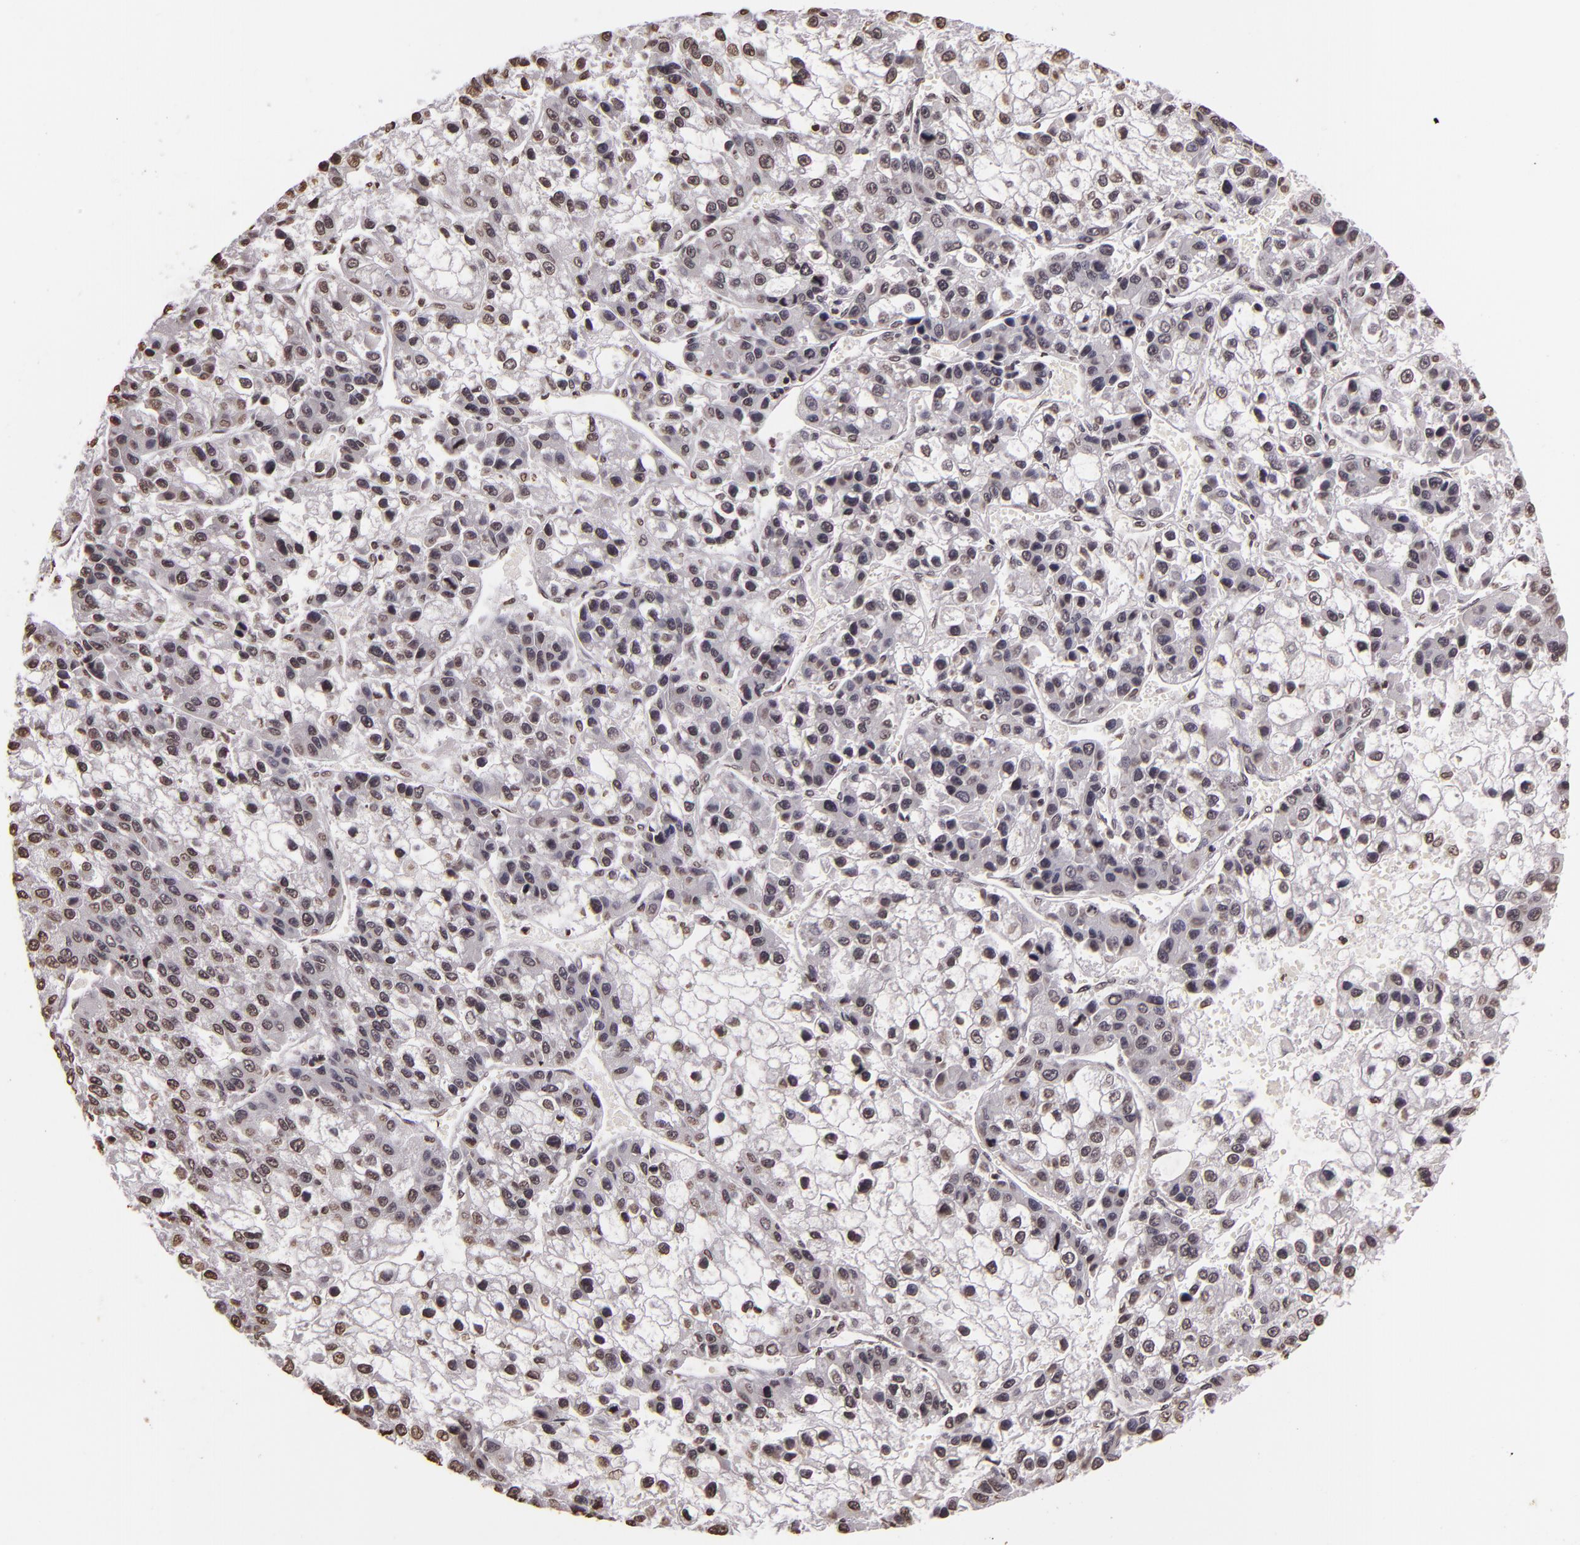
{"staining": {"intensity": "negative", "quantity": "none", "location": "none"}, "tissue": "liver cancer", "cell_type": "Tumor cells", "image_type": "cancer", "snomed": [{"axis": "morphology", "description": "Carcinoma, Hepatocellular, NOS"}, {"axis": "topography", "description": "Liver"}], "caption": "Tumor cells are negative for brown protein staining in liver hepatocellular carcinoma.", "gene": "THRB", "patient": {"sex": "female", "age": 66}}